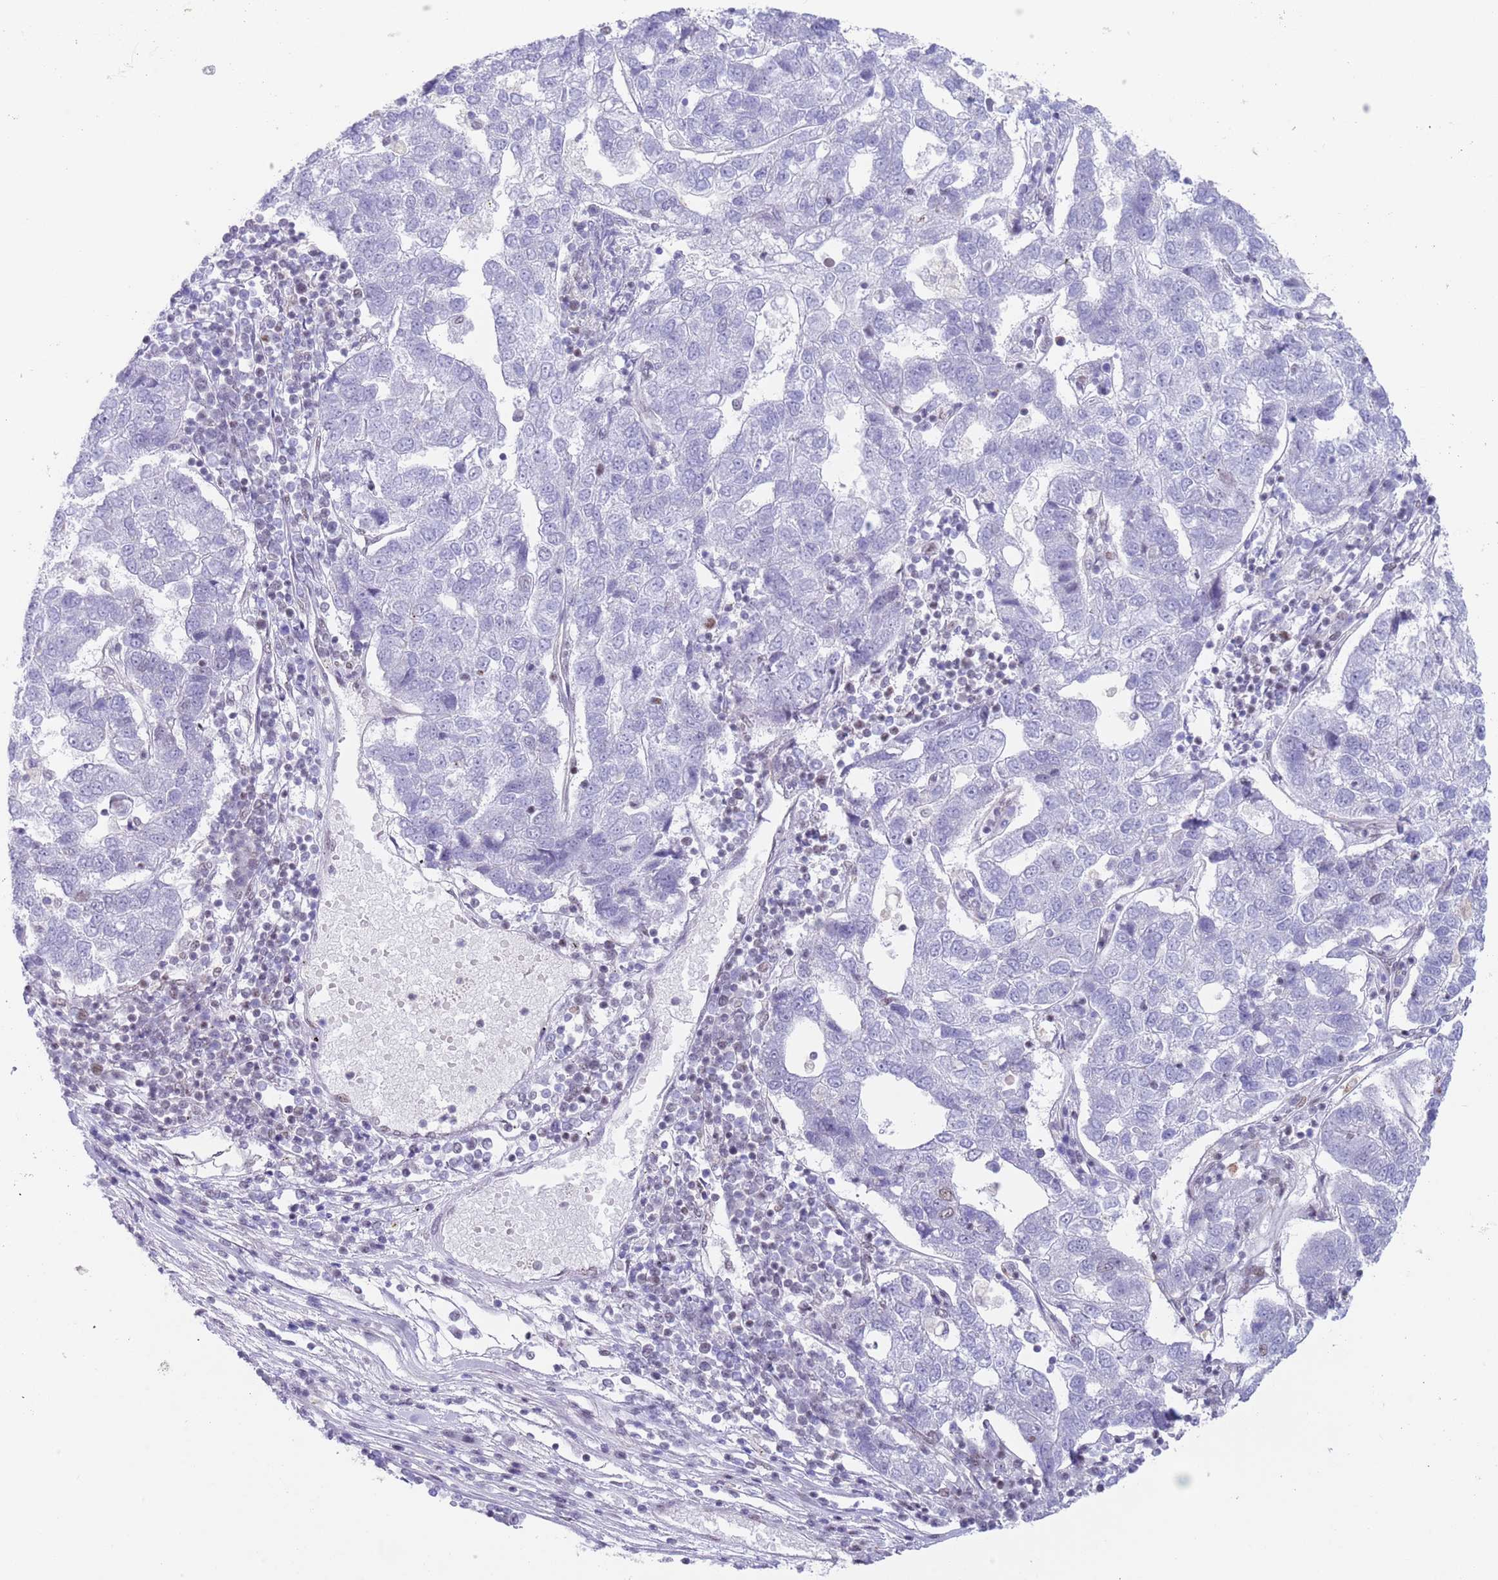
{"staining": {"intensity": "negative", "quantity": "none", "location": "none"}, "tissue": "pancreatic cancer", "cell_type": "Tumor cells", "image_type": "cancer", "snomed": [{"axis": "morphology", "description": "Adenocarcinoma, NOS"}, {"axis": "topography", "description": "Pancreas"}], "caption": "An image of human pancreatic adenocarcinoma is negative for staining in tumor cells.", "gene": "ZNF382", "patient": {"sex": "female", "age": 61}}